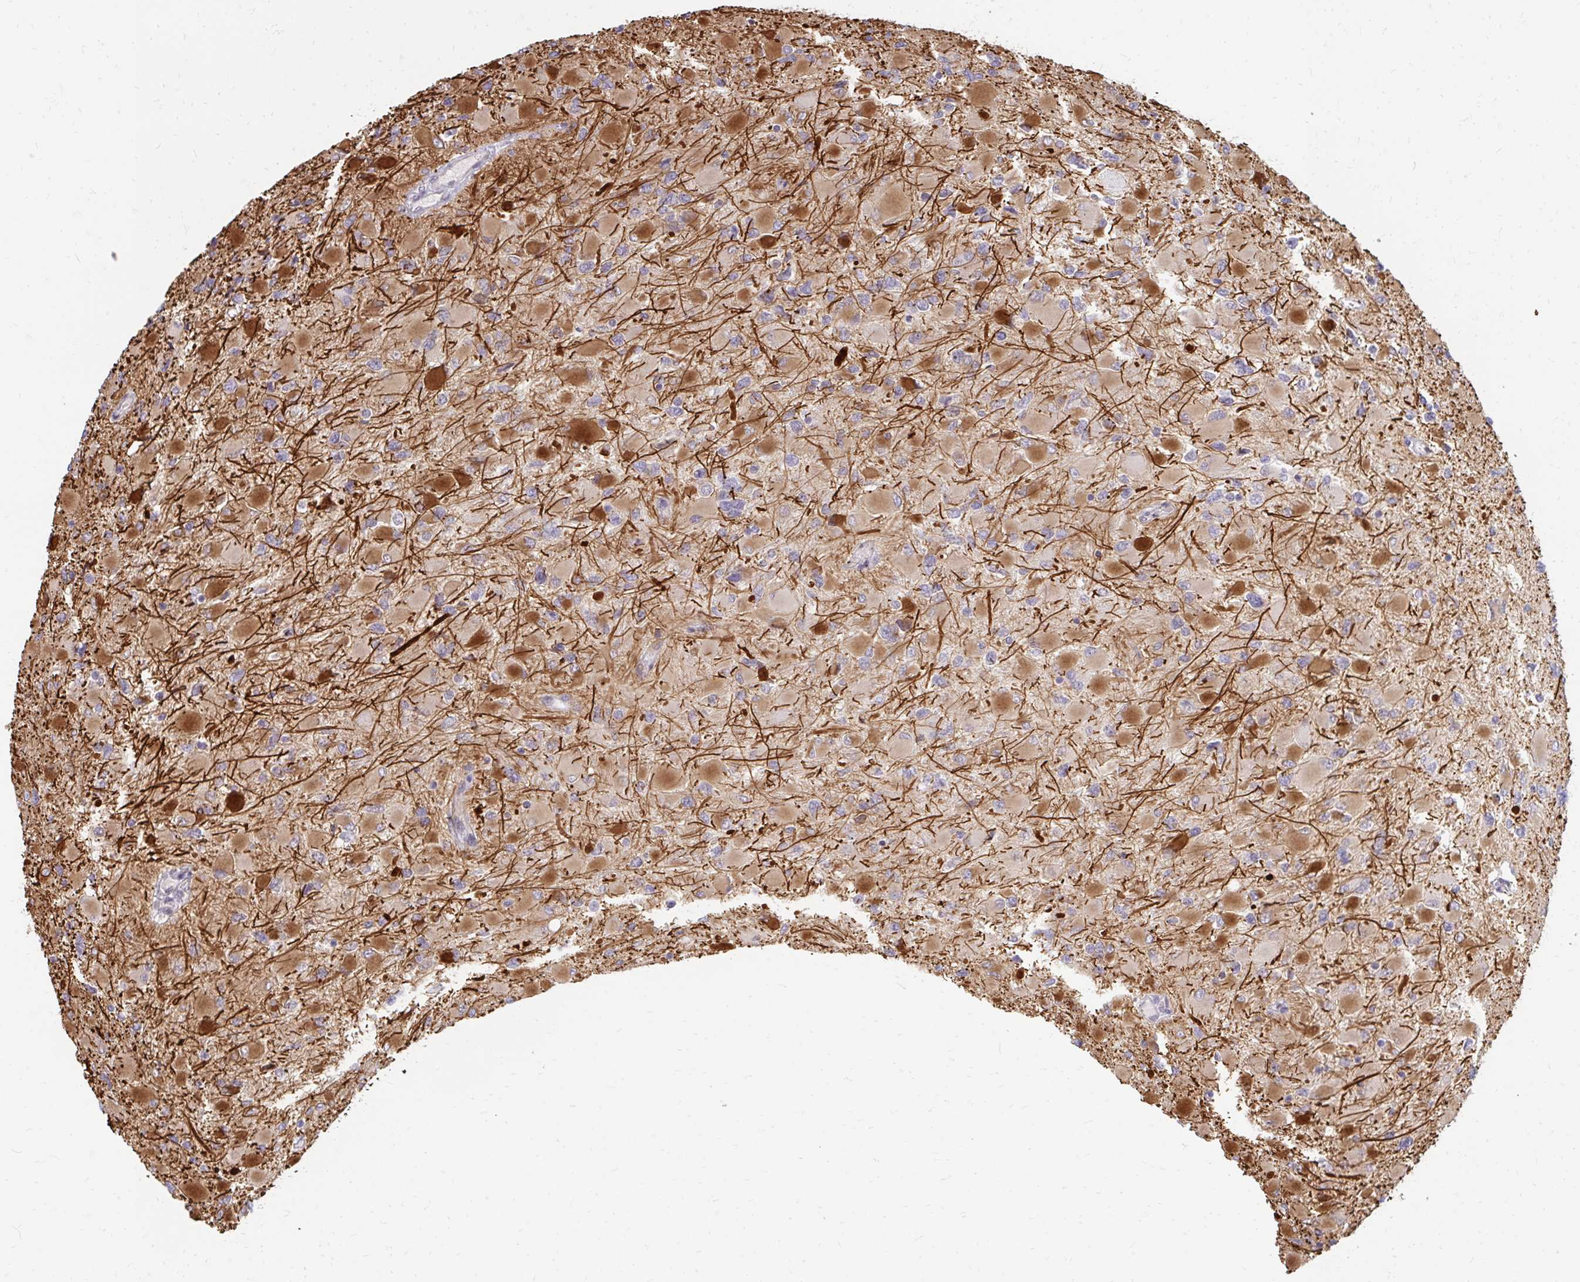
{"staining": {"intensity": "moderate", "quantity": "25%-75%", "location": "cytoplasmic/membranous"}, "tissue": "glioma", "cell_type": "Tumor cells", "image_type": "cancer", "snomed": [{"axis": "morphology", "description": "Glioma, malignant, High grade"}, {"axis": "topography", "description": "Cerebral cortex"}], "caption": "Tumor cells exhibit medium levels of moderate cytoplasmic/membranous expression in approximately 25%-75% of cells in malignant glioma (high-grade). The protein of interest is shown in brown color, while the nuclei are stained blue.", "gene": "GPC5", "patient": {"sex": "female", "age": 36}}